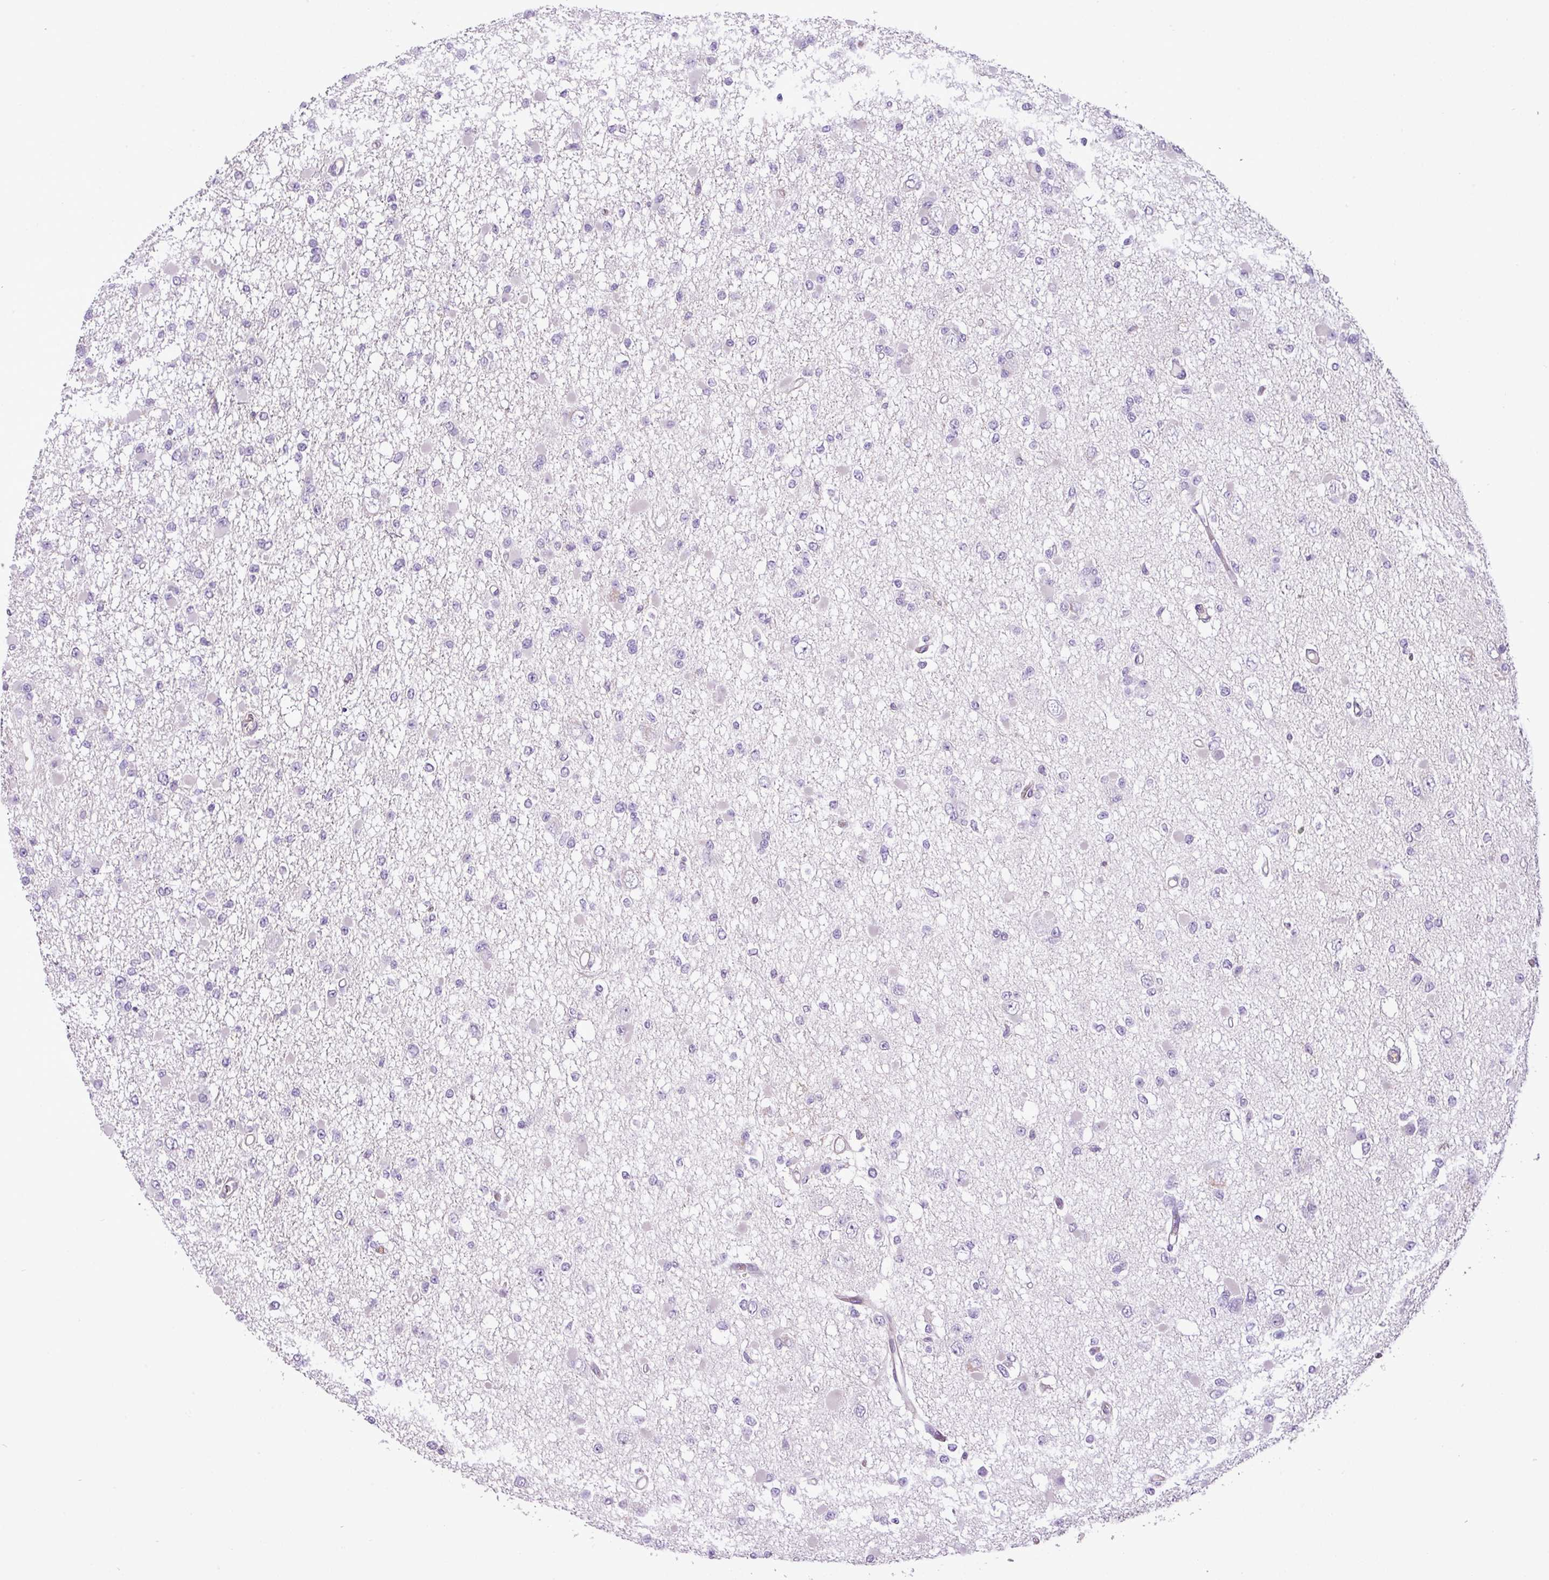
{"staining": {"intensity": "negative", "quantity": "none", "location": "none"}, "tissue": "glioma", "cell_type": "Tumor cells", "image_type": "cancer", "snomed": [{"axis": "morphology", "description": "Glioma, malignant, Low grade"}, {"axis": "topography", "description": "Brain"}], "caption": "DAB immunohistochemical staining of low-grade glioma (malignant) displays no significant staining in tumor cells.", "gene": "NBEAL2", "patient": {"sex": "female", "age": 22}}